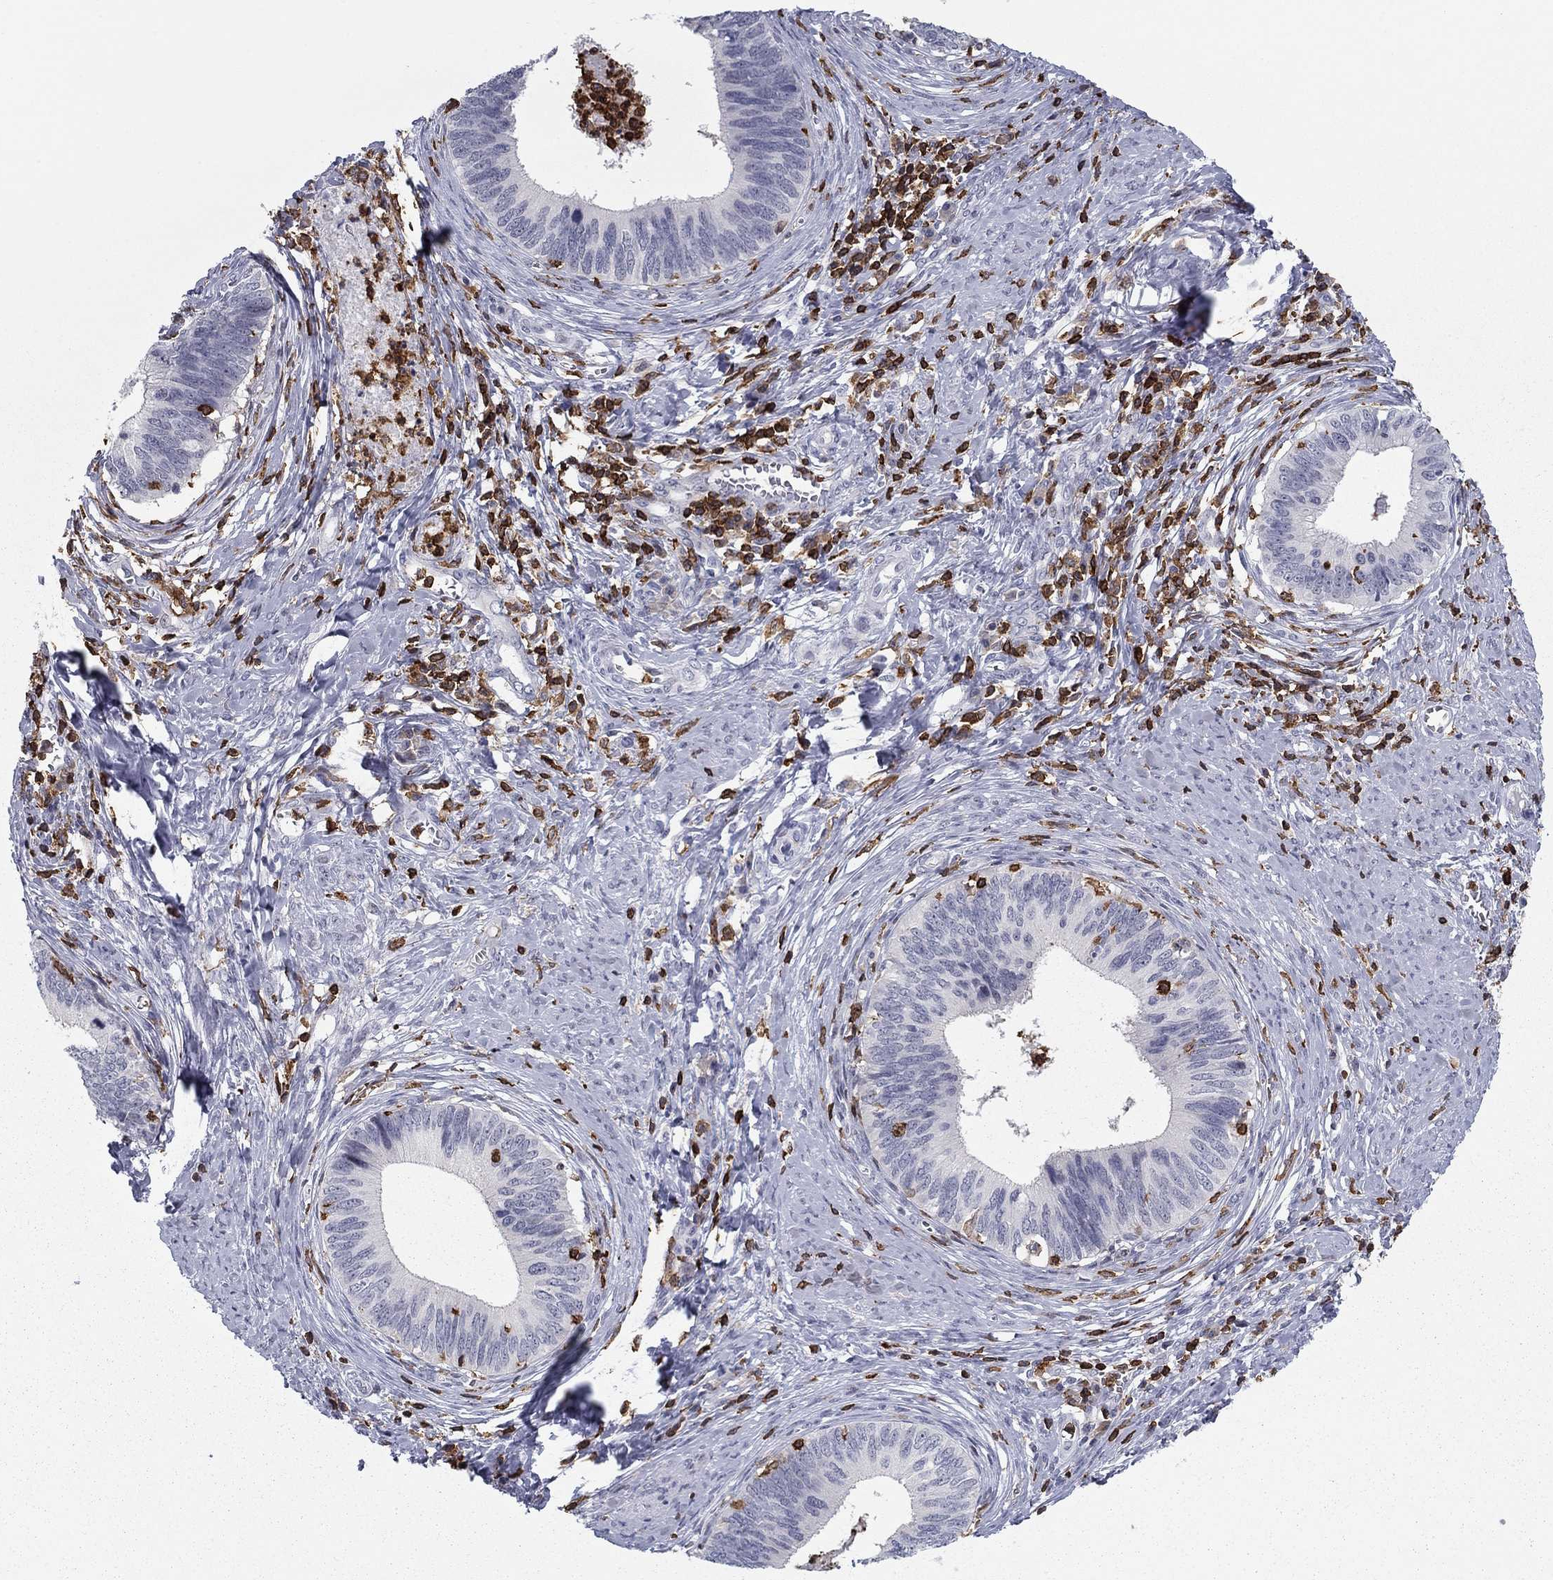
{"staining": {"intensity": "negative", "quantity": "none", "location": "none"}, "tissue": "cervical cancer", "cell_type": "Tumor cells", "image_type": "cancer", "snomed": [{"axis": "morphology", "description": "Adenocarcinoma, NOS"}, {"axis": "topography", "description": "Cervix"}], "caption": "Image shows no significant protein expression in tumor cells of adenocarcinoma (cervical). (Stains: DAB (3,3'-diaminobenzidine) immunohistochemistry with hematoxylin counter stain, Microscopy: brightfield microscopy at high magnification).", "gene": "ARHGAP27", "patient": {"sex": "female", "age": 42}}